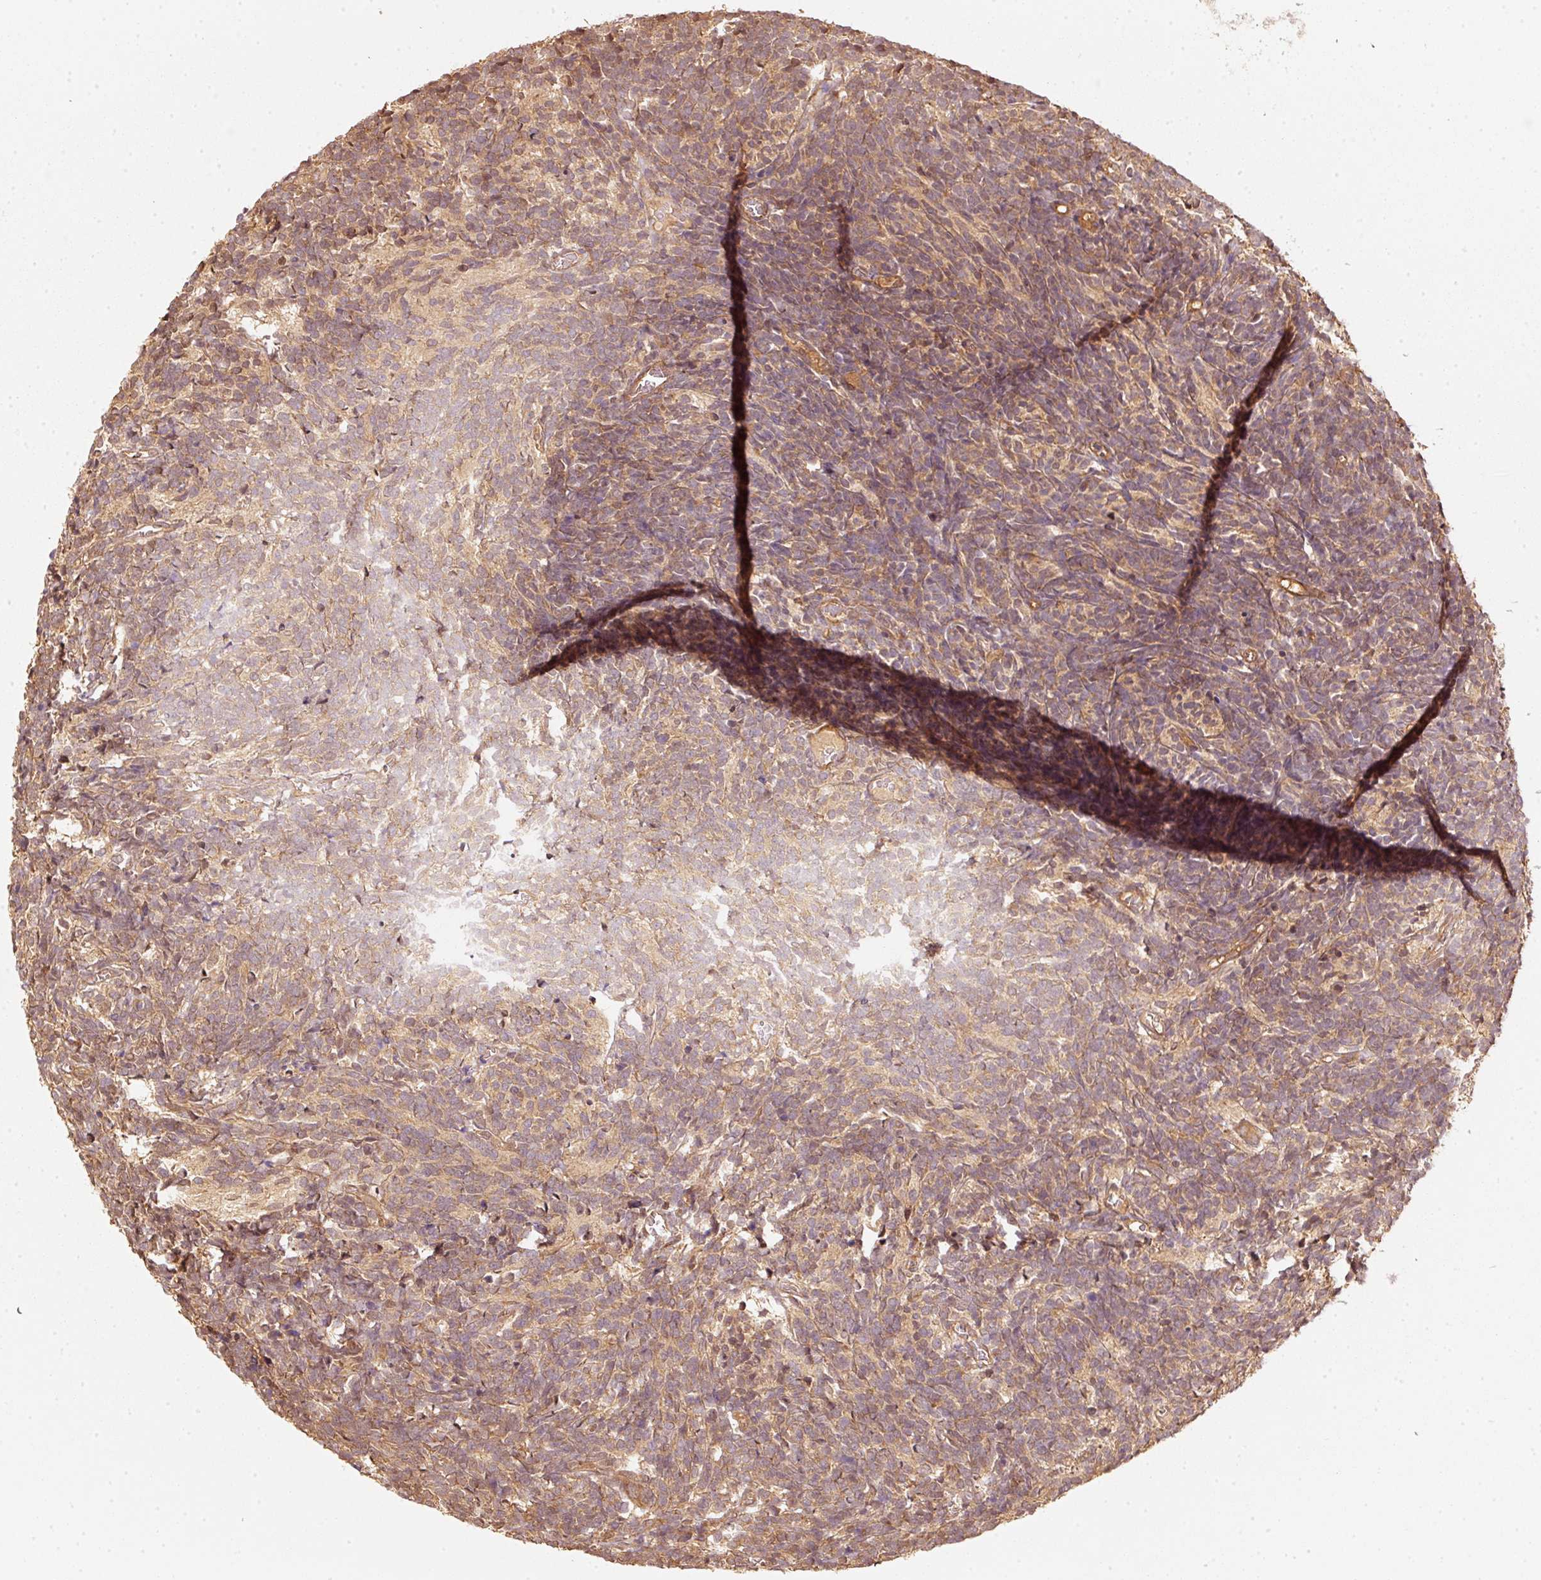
{"staining": {"intensity": "moderate", "quantity": ">75%", "location": "cytoplasmic/membranous"}, "tissue": "glioma", "cell_type": "Tumor cells", "image_type": "cancer", "snomed": [{"axis": "morphology", "description": "Glioma, malignant, Low grade"}, {"axis": "topography", "description": "Brain"}], "caption": "This is an image of immunohistochemistry staining of glioma, which shows moderate positivity in the cytoplasmic/membranous of tumor cells.", "gene": "STAU1", "patient": {"sex": "female", "age": 1}}